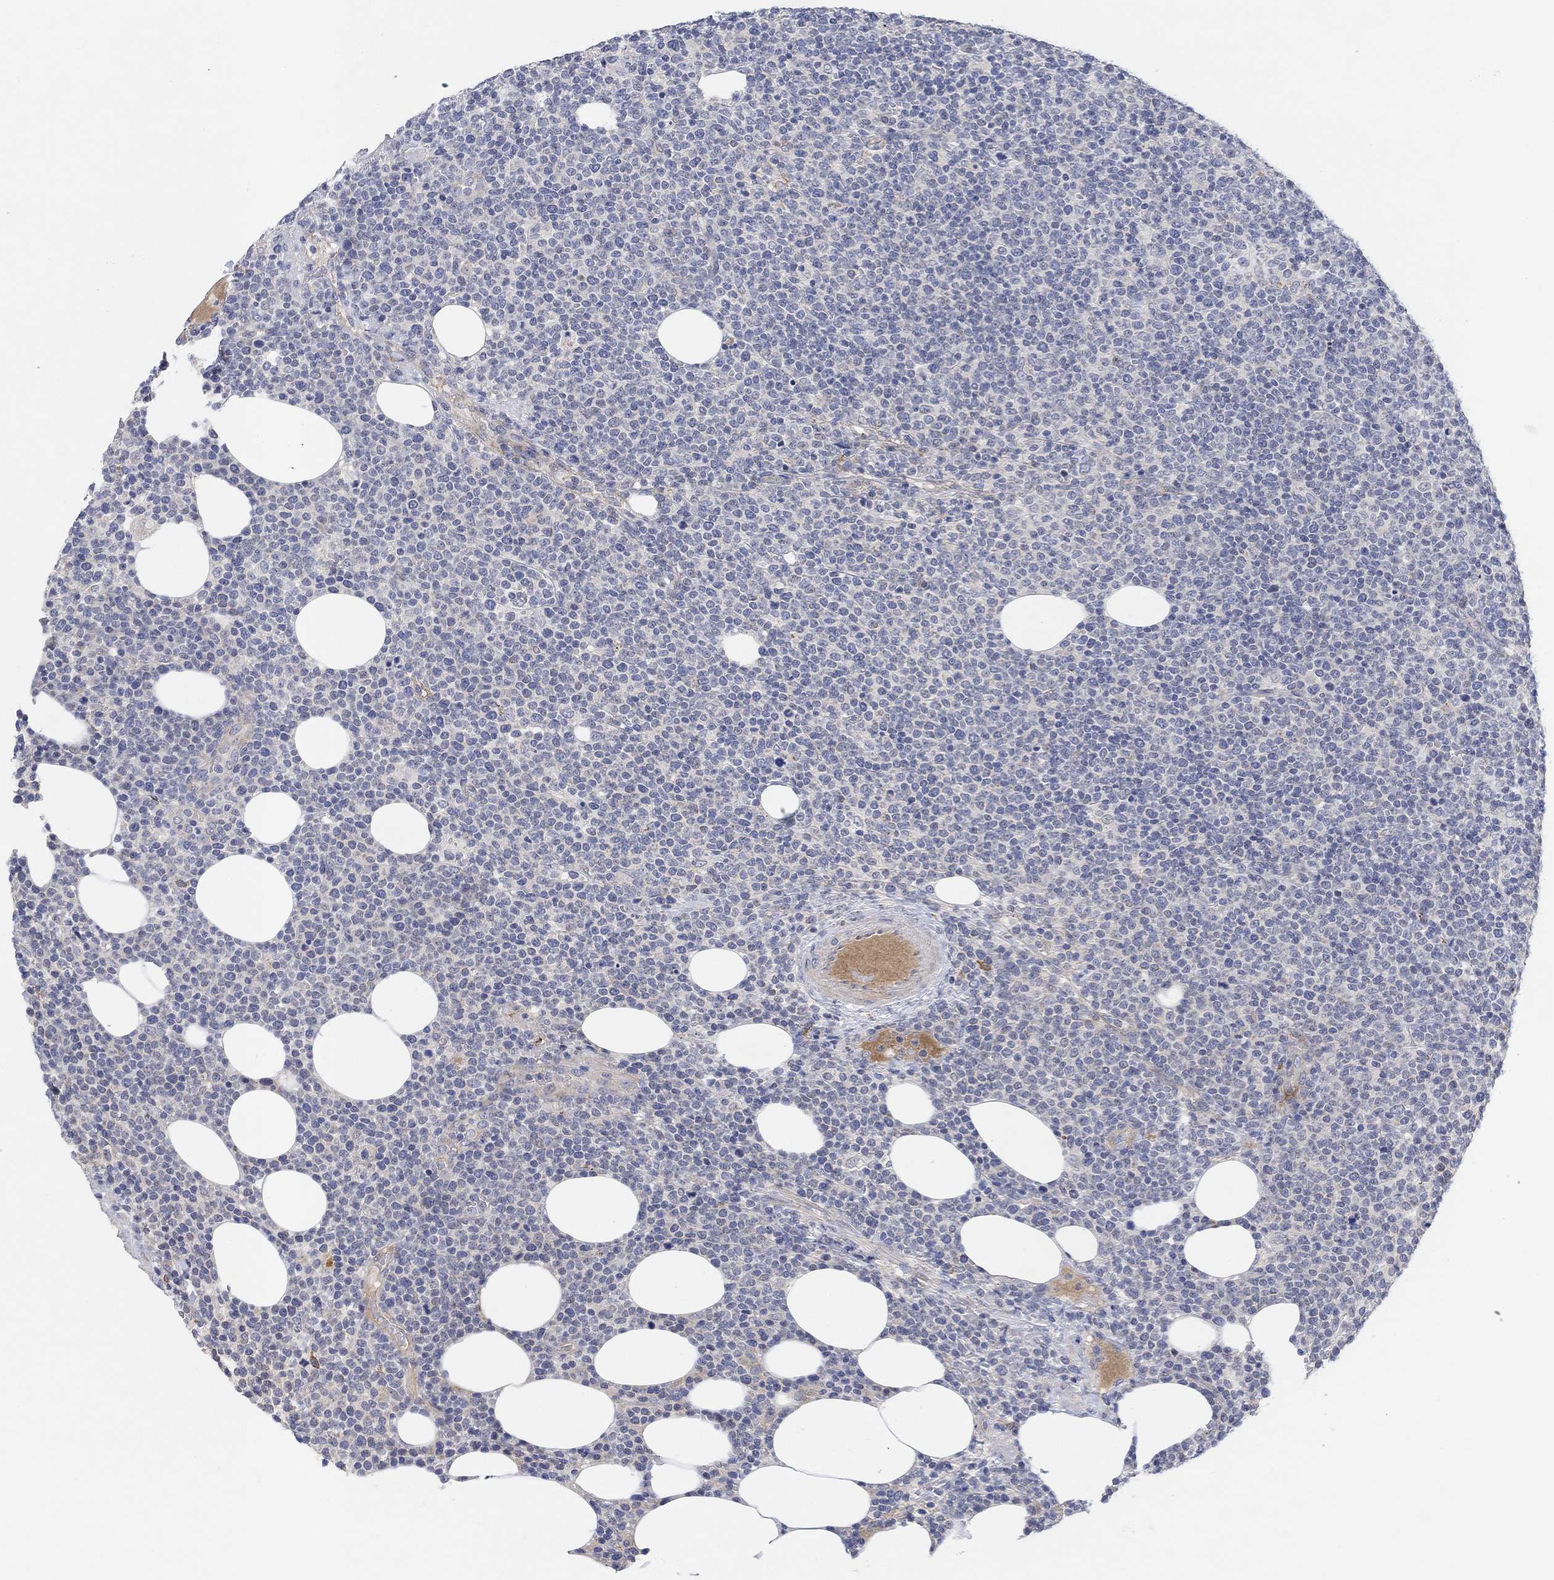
{"staining": {"intensity": "negative", "quantity": "none", "location": "none"}, "tissue": "lymphoma", "cell_type": "Tumor cells", "image_type": "cancer", "snomed": [{"axis": "morphology", "description": "Malignant lymphoma, non-Hodgkin's type, High grade"}, {"axis": "topography", "description": "Lymph node"}], "caption": "This is an immunohistochemistry (IHC) micrograph of high-grade malignant lymphoma, non-Hodgkin's type. There is no staining in tumor cells.", "gene": "HCRTR1", "patient": {"sex": "male", "age": 61}}